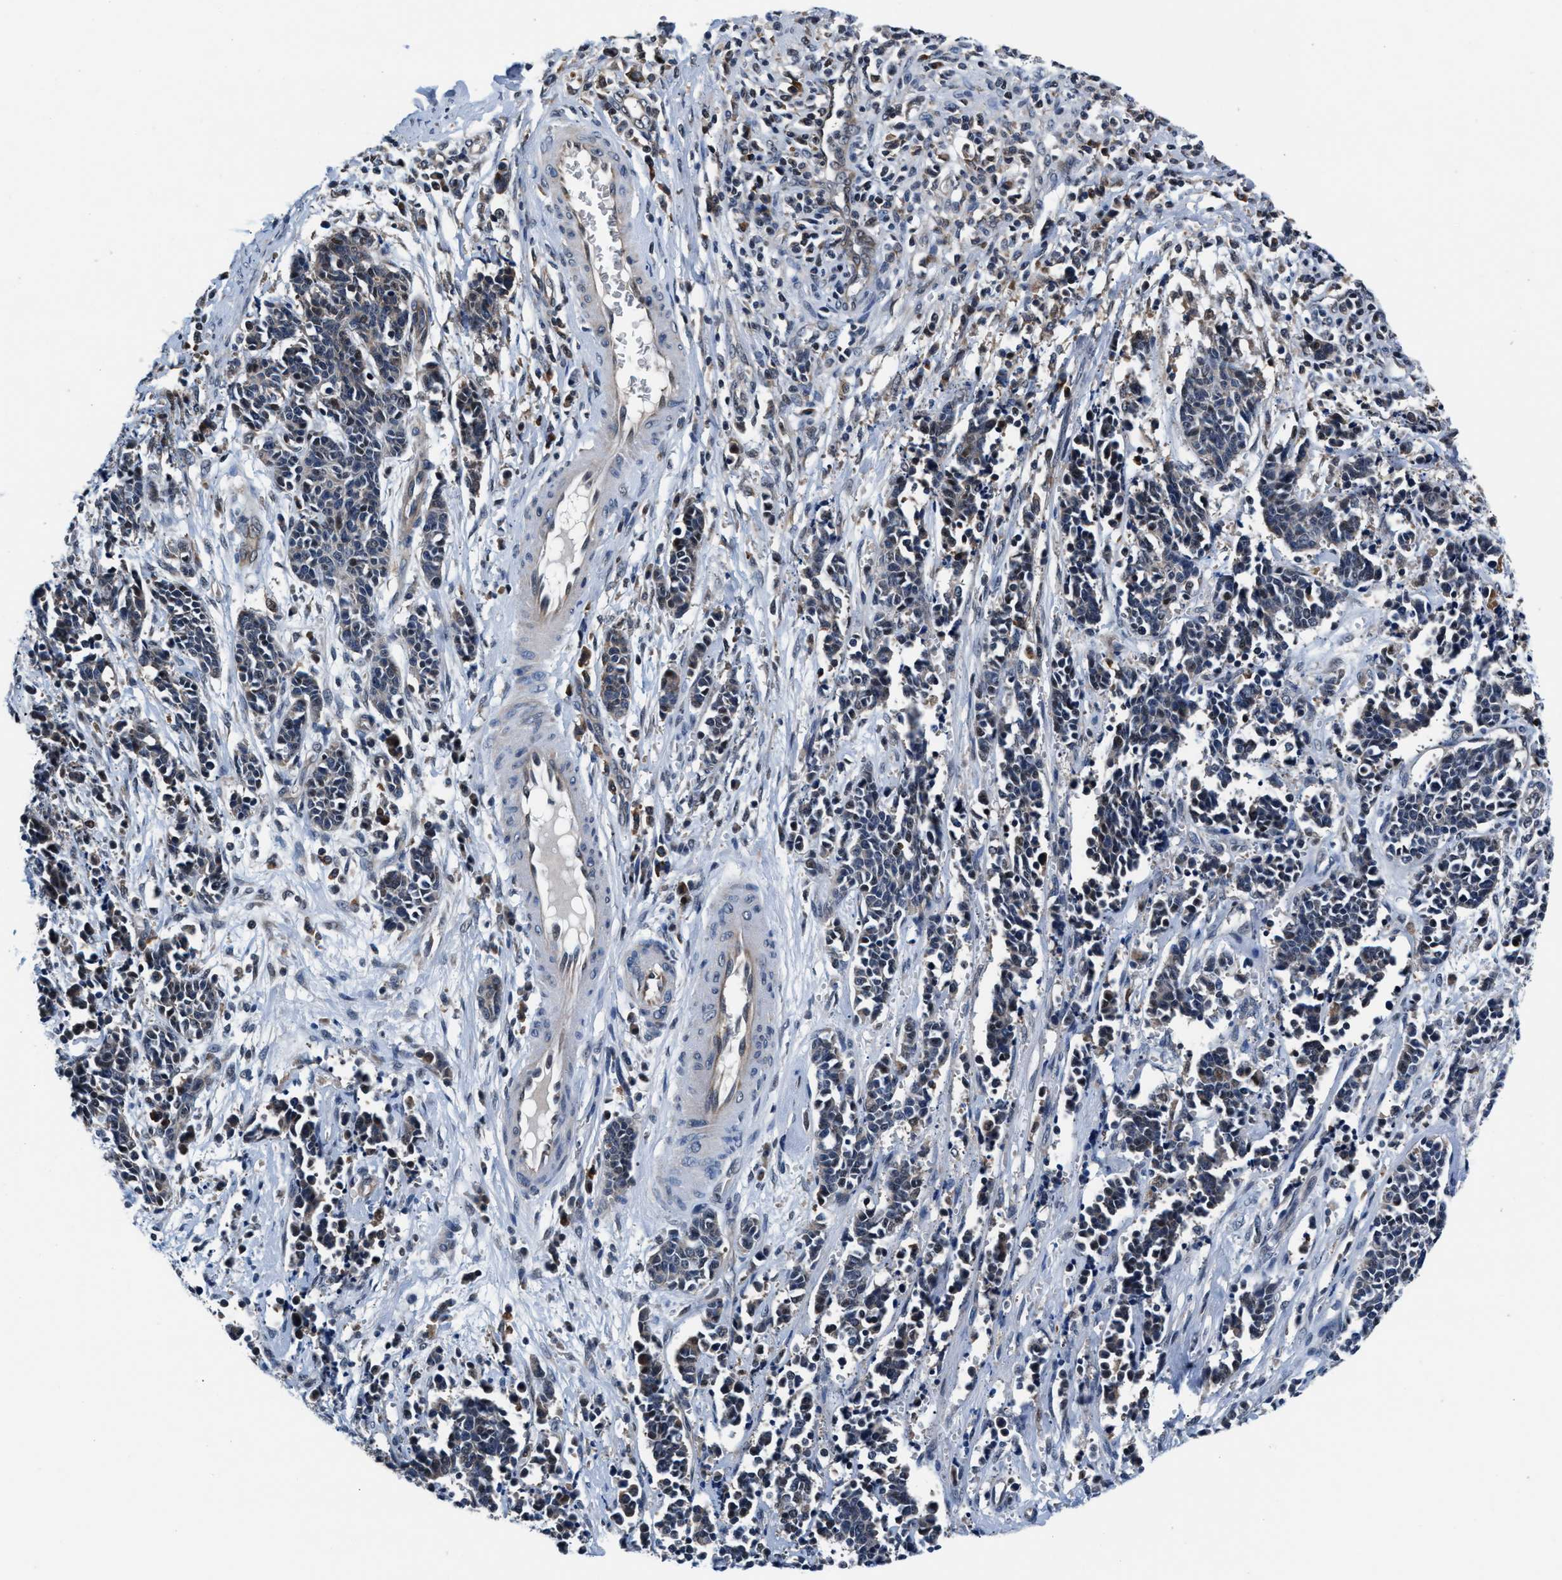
{"staining": {"intensity": "negative", "quantity": "none", "location": "none"}, "tissue": "cervical cancer", "cell_type": "Tumor cells", "image_type": "cancer", "snomed": [{"axis": "morphology", "description": "Squamous cell carcinoma, NOS"}, {"axis": "topography", "description": "Cervix"}], "caption": "This is an immunohistochemistry (IHC) image of human cervical squamous cell carcinoma. There is no staining in tumor cells.", "gene": "PRPSAP2", "patient": {"sex": "female", "age": 35}}